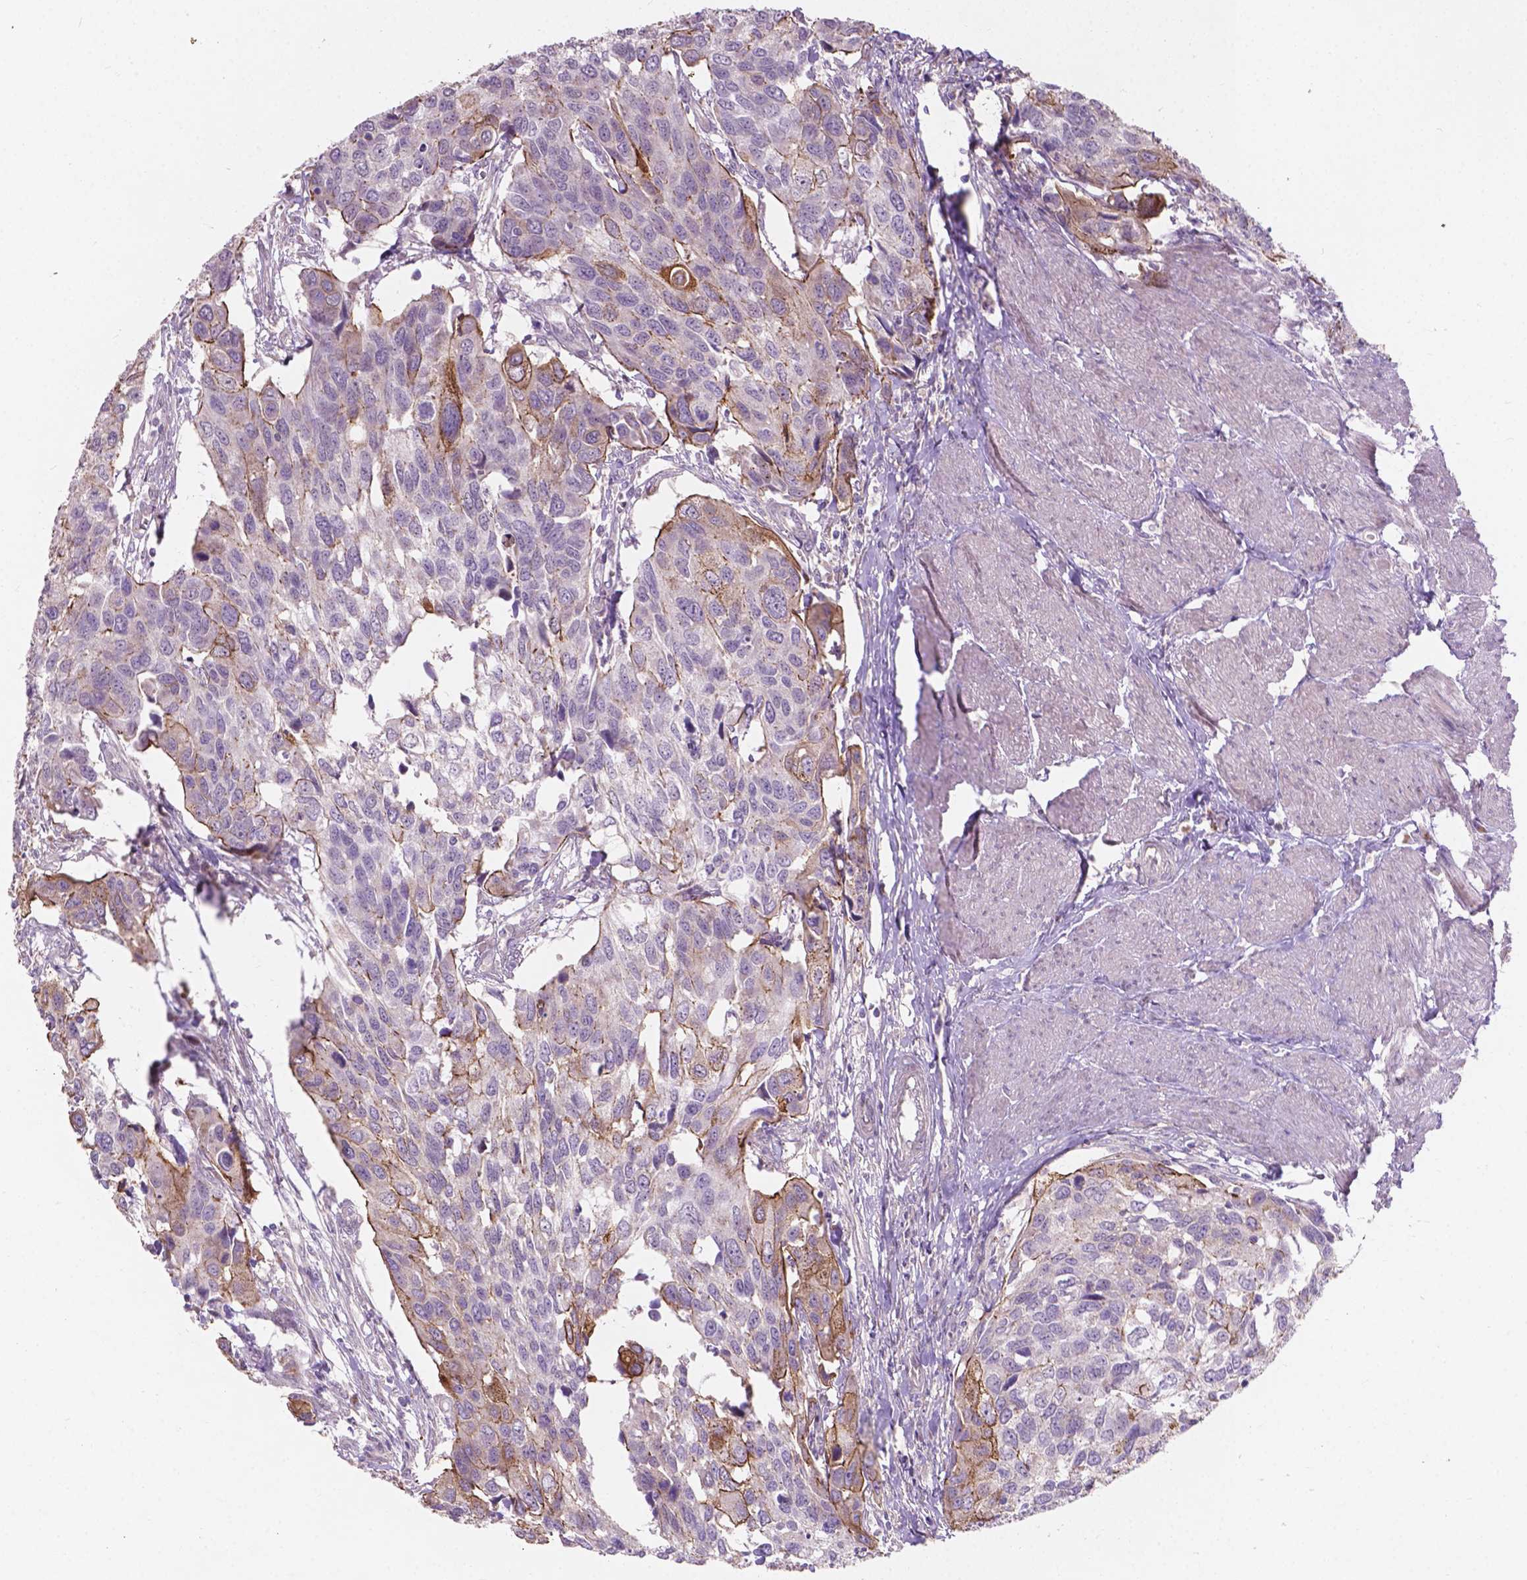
{"staining": {"intensity": "moderate", "quantity": "<25%", "location": "cytoplasmic/membranous"}, "tissue": "urothelial cancer", "cell_type": "Tumor cells", "image_type": "cancer", "snomed": [{"axis": "morphology", "description": "Urothelial carcinoma, High grade"}, {"axis": "topography", "description": "Urinary bladder"}], "caption": "Brown immunohistochemical staining in human urothelial cancer exhibits moderate cytoplasmic/membranous positivity in about <25% of tumor cells.", "gene": "MYH14", "patient": {"sex": "male", "age": 60}}